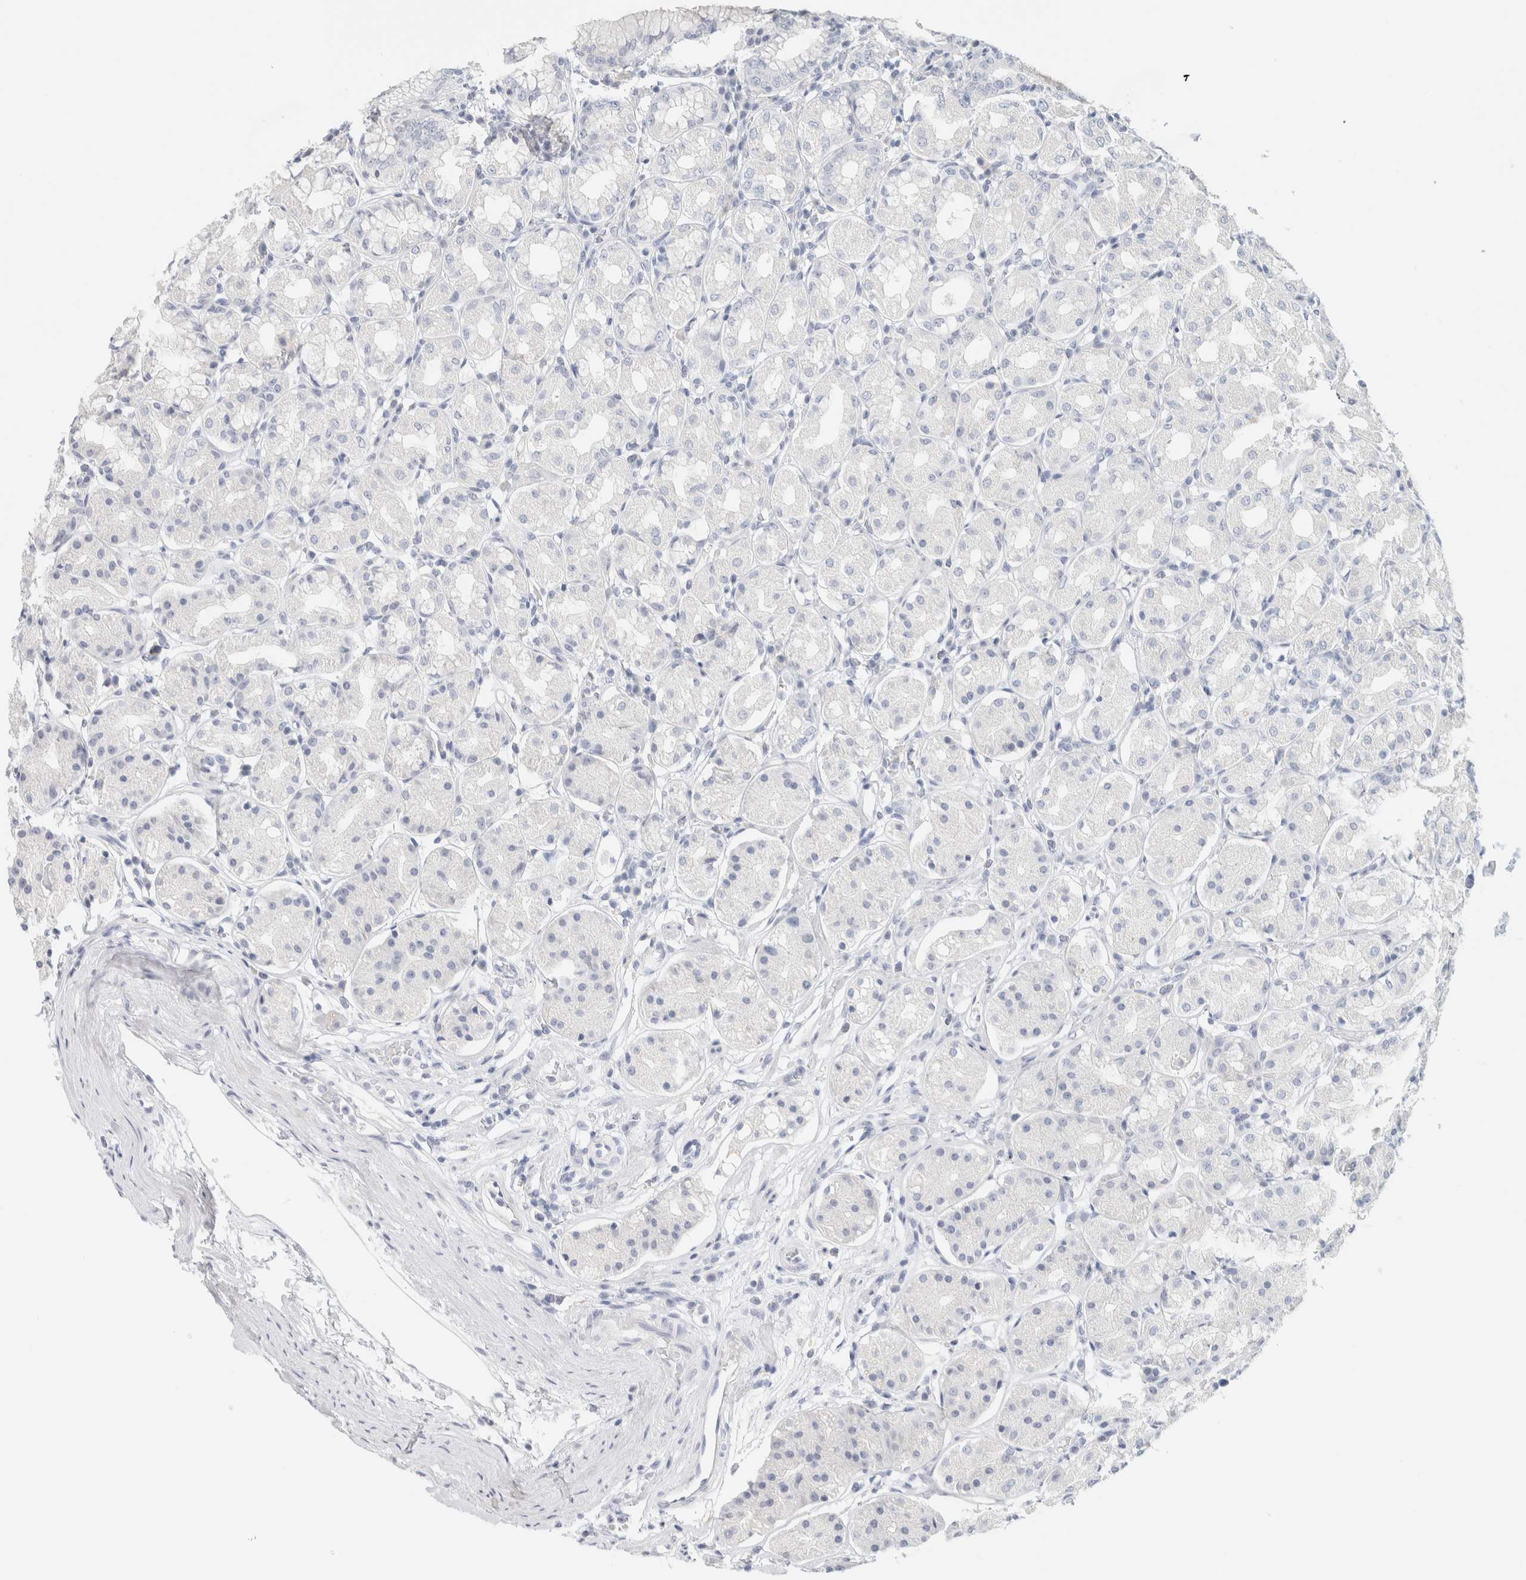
{"staining": {"intensity": "negative", "quantity": "none", "location": "none"}, "tissue": "stomach", "cell_type": "Glandular cells", "image_type": "normal", "snomed": [{"axis": "morphology", "description": "Normal tissue, NOS"}, {"axis": "topography", "description": "Stomach"}, {"axis": "topography", "description": "Stomach, lower"}], "caption": "Glandular cells show no significant protein positivity in benign stomach. (Brightfield microscopy of DAB (3,3'-diaminobenzidine) immunohistochemistry at high magnification).", "gene": "NEFM", "patient": {"sex": "female", "age": 56}}